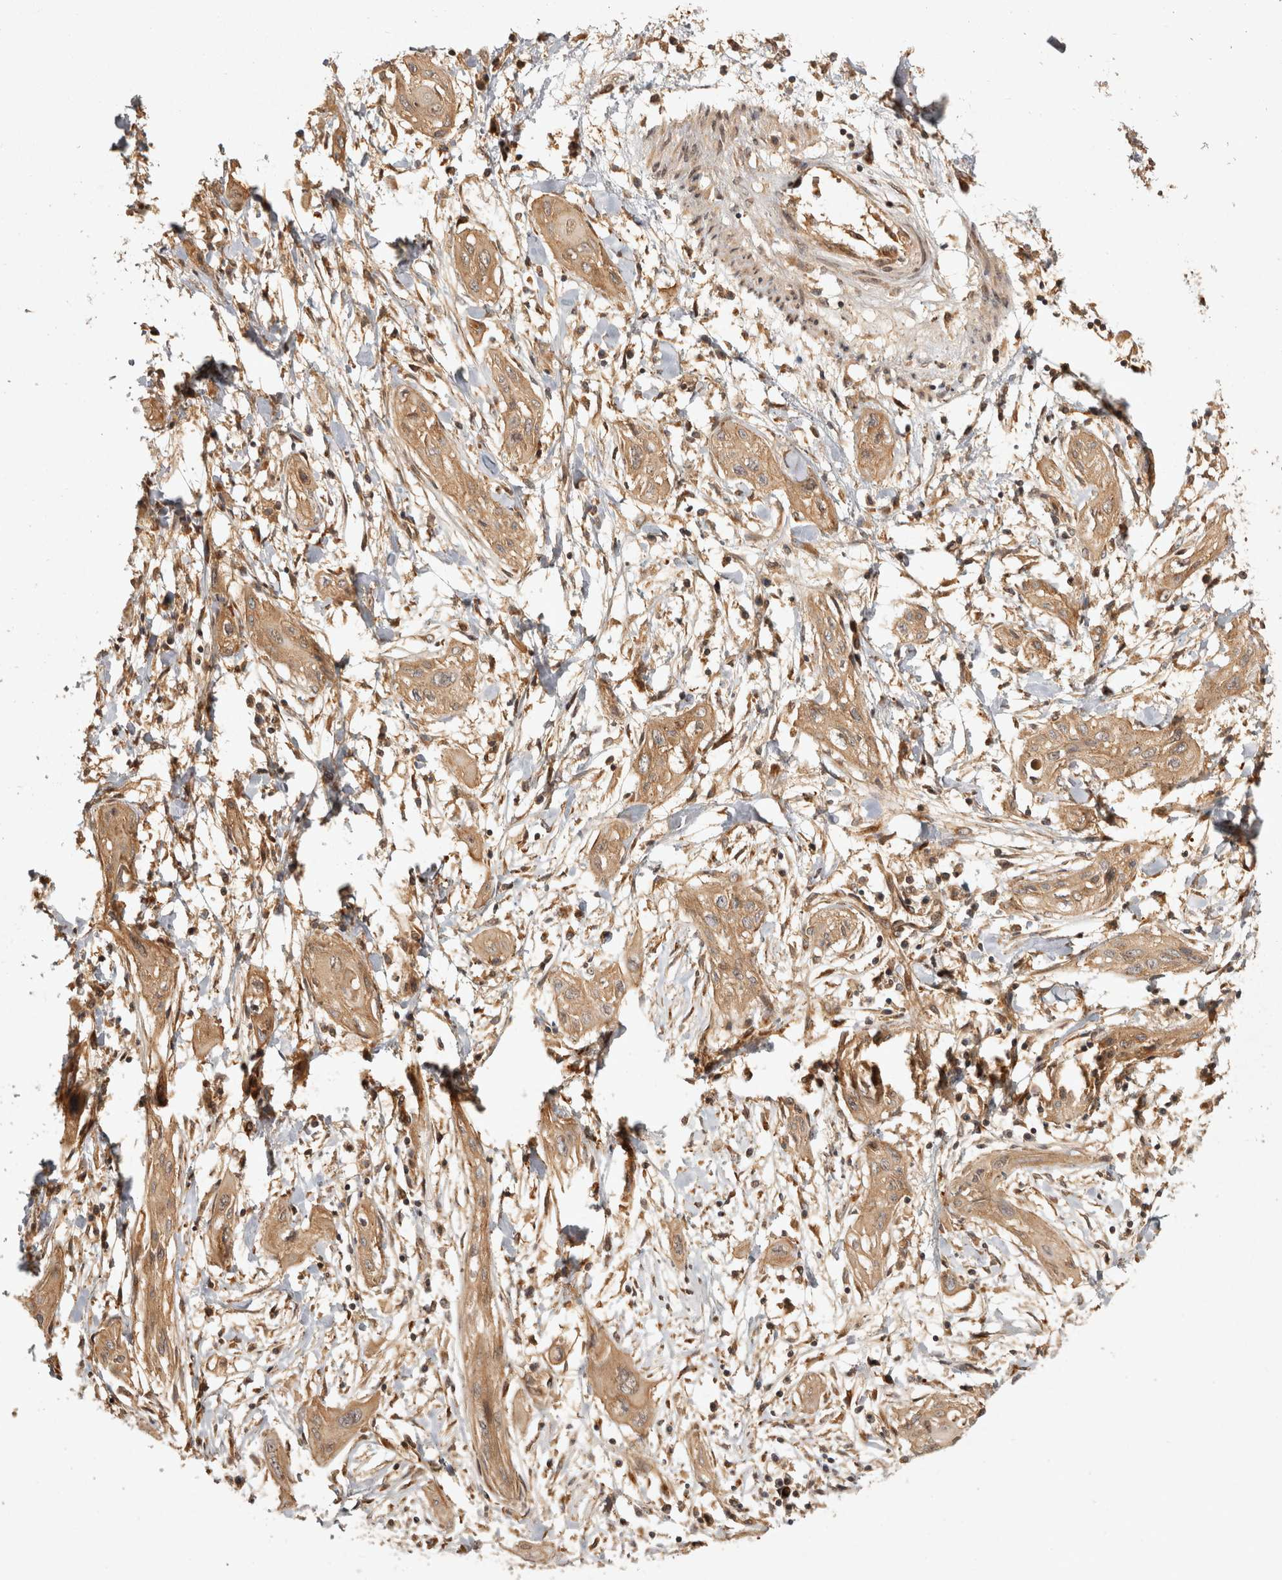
{"staining": {"intensity": "moderate", "quantity": ">75%", "location": "cytoplasmic/membranous"}, "tissue": "lung cancer", "cell_type": "Tumor cells", "image_type": "cancer", "snomed": [{"axis": "morphology", "description": "Squamous cell carcinoma, NOS"}, {"axis": "topography", "description": "Lung"}], "caption": "A micrograph of human lung cancer (squamous cell carcinoma) stained for a protein exhibits moderate cytoplasmic/membranous brown staining in tumor cells.", "gene": "CAMSAP2", "patient": {"sex": "female", "age": 47}}